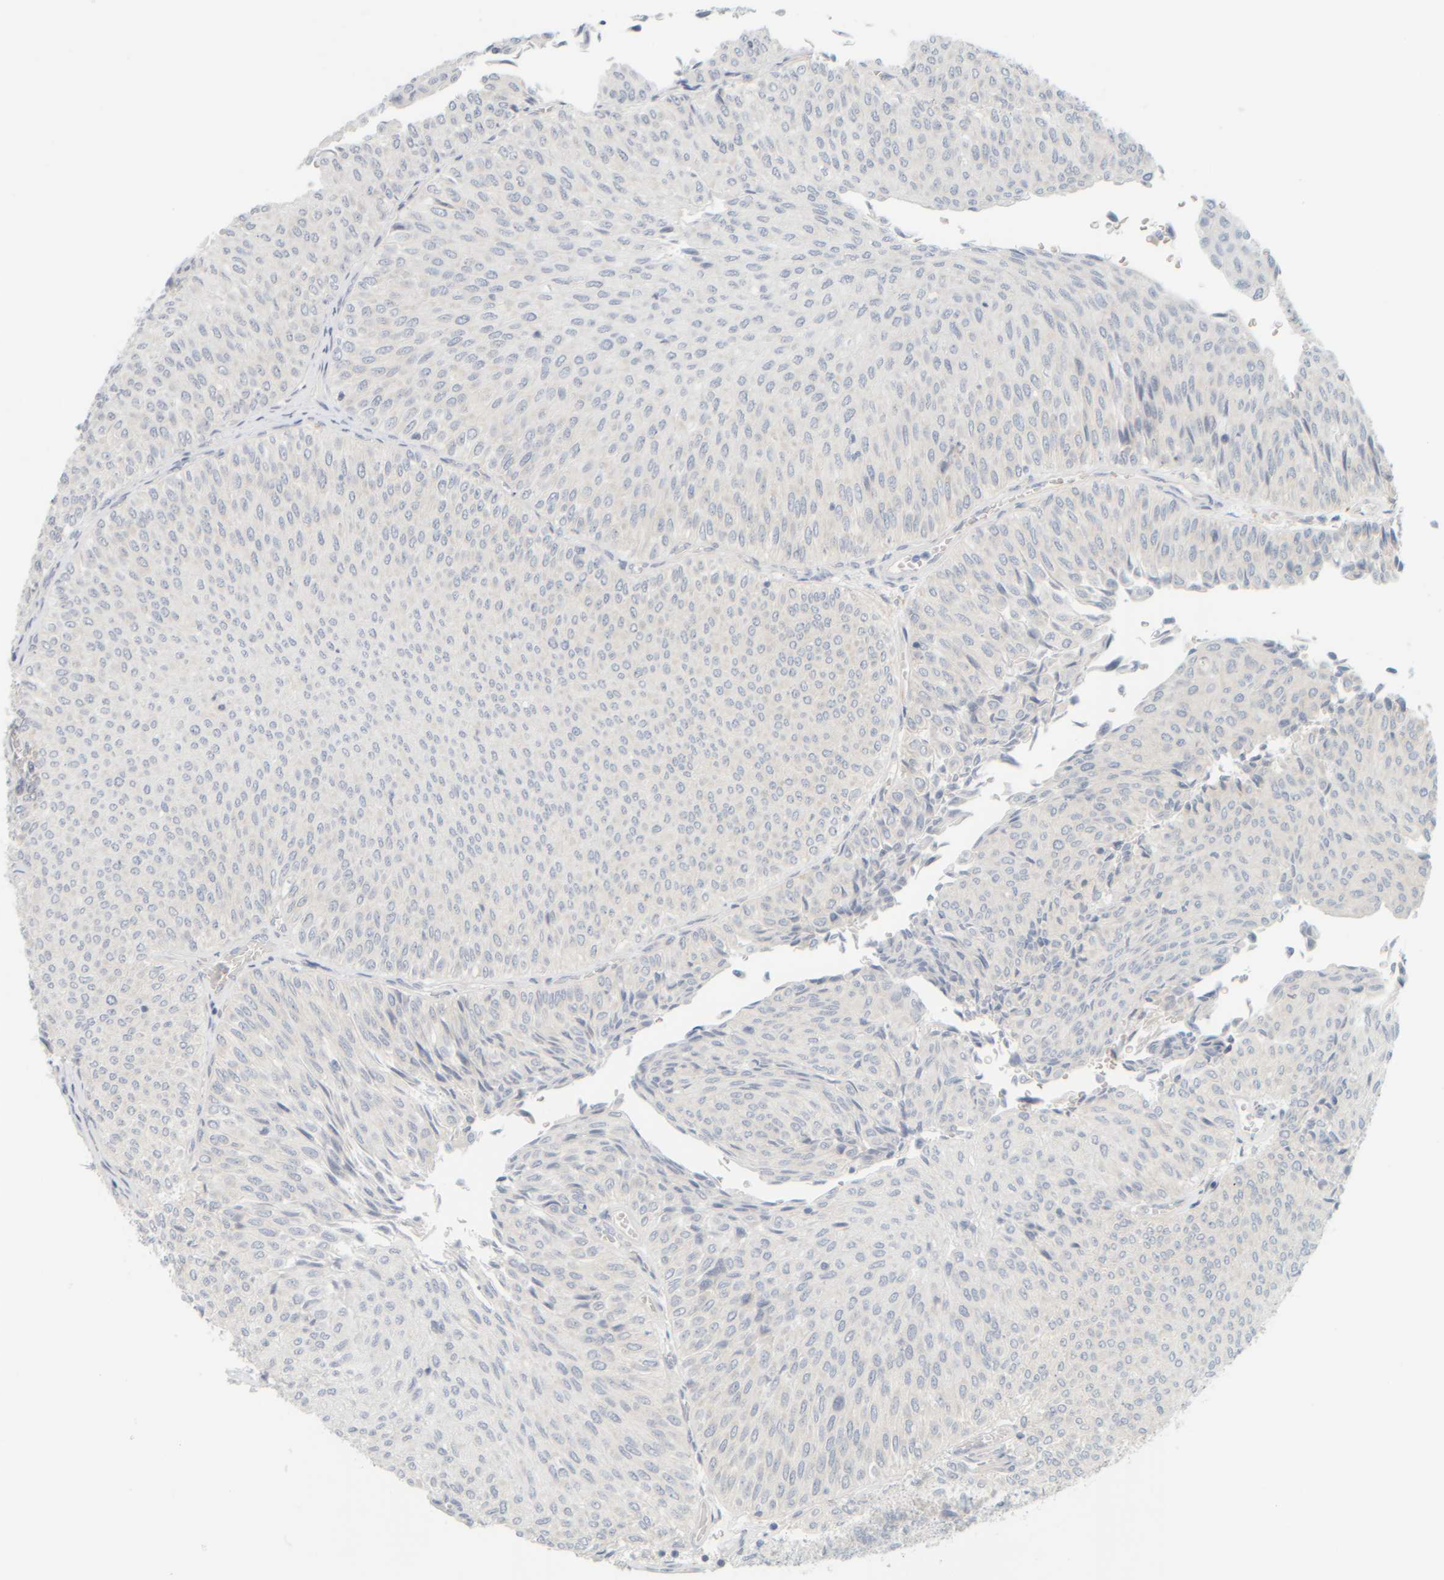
{"staining": {"intensity": "negative", "quantity": "none", "location": "none"}, "tissue": "urothelial cancer", "cell_type": "Tumor cells", "image_type": "cancer", "snomed": [{"axis": "morphology", "description": "Urothelial carcinoma, Low grade"}, {"axis": "topography", "description": "Urinary bladder"}], "caption": "This is a image of immunohistochemistry staining of low-grade urothelial carcinoma, which shows no positivity in tumor cells.", "gene": "PTGES3L-AARSD1", "patient": {"sex": "male", "age": 78}}